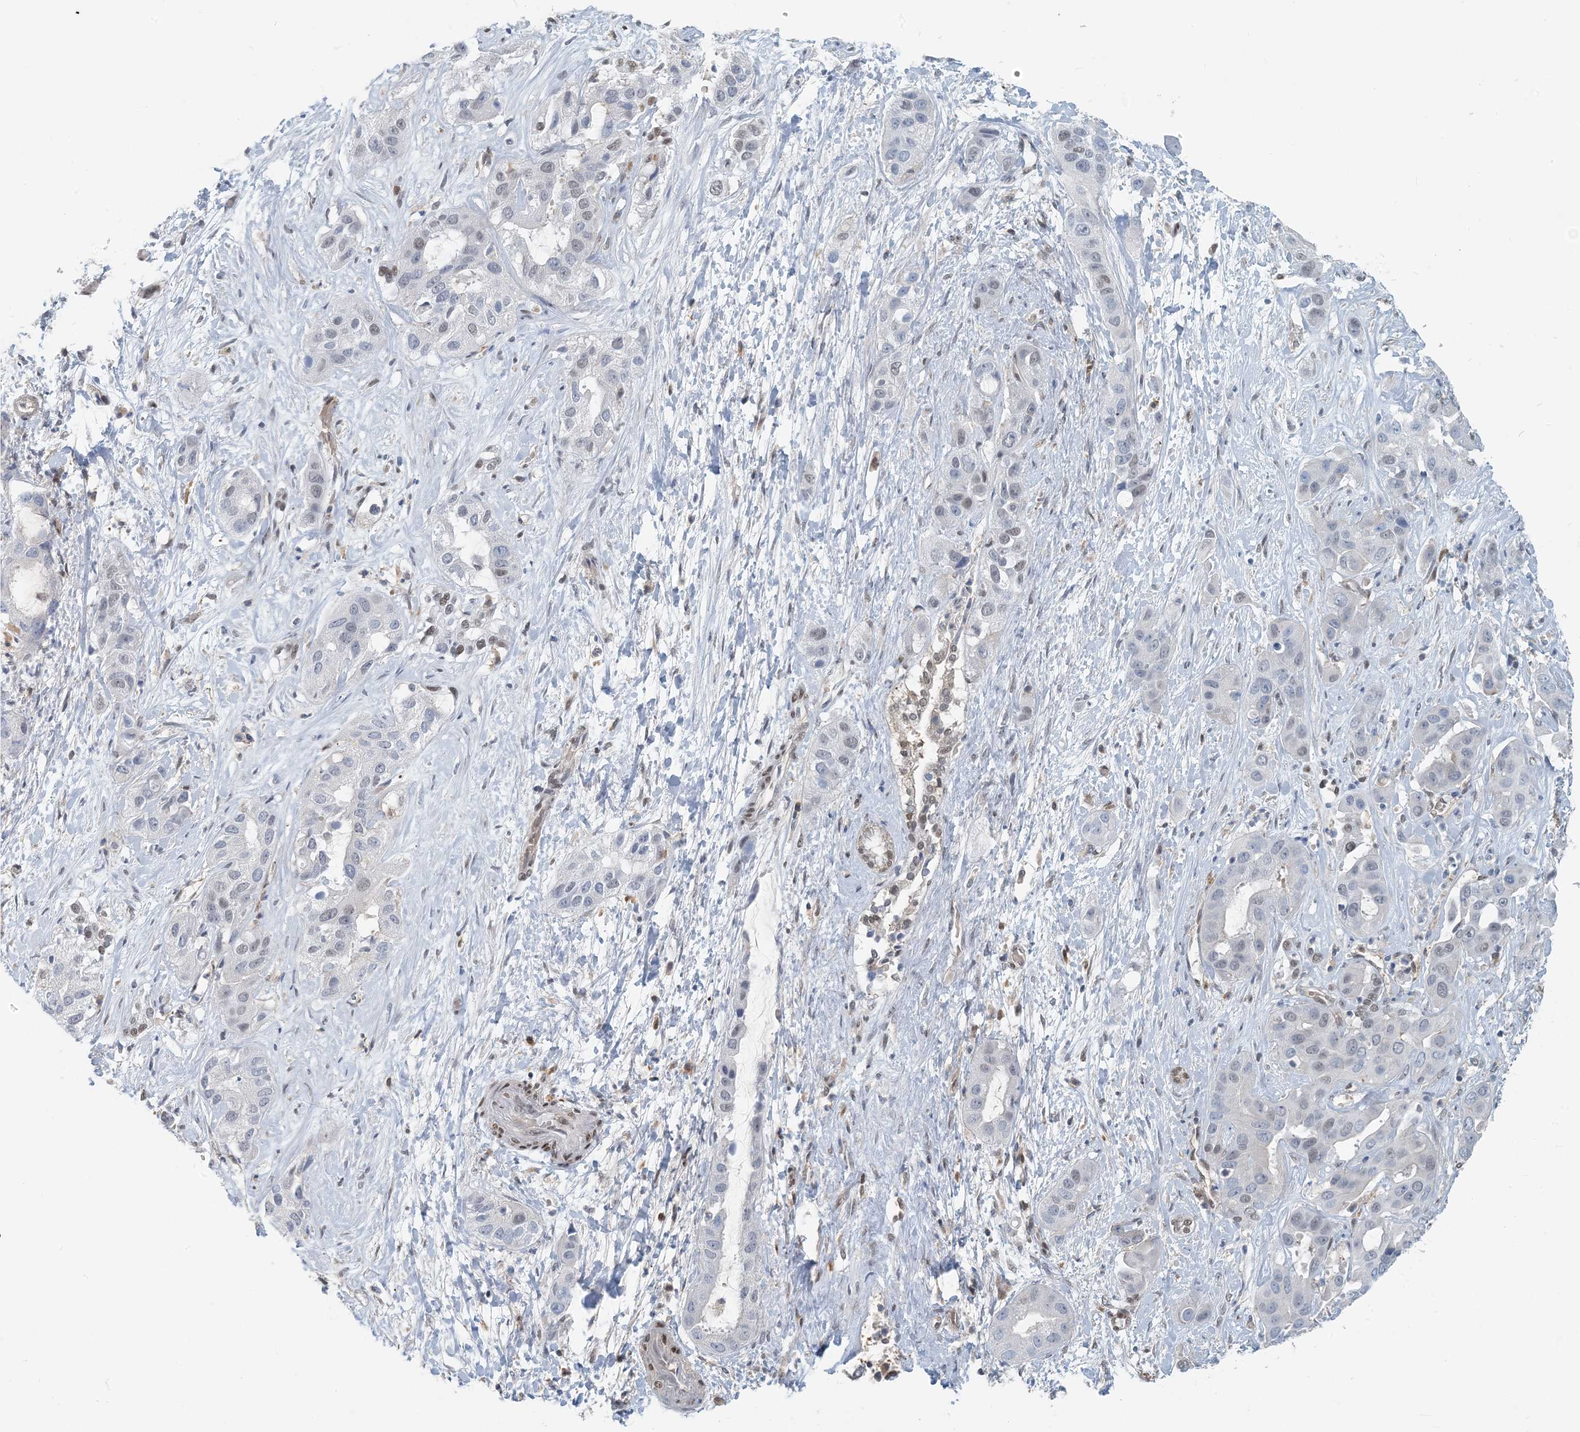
{"staining": {"intensity": "weak", "quantity": "<25%", "location": "nuclear"}, "tissue": "liver cancer", "cell_type": "Tumor cells", "image_type": "cancer", "snomed": [{"axis": "morphology", "description": "Cholangiocarcinoma"}, {"axis": "topography", "description": "Liver"}], "caption": "This is a image of immunohistochemistry (IHC) staining of liver cancer, which shows no expression in tumor cells.", "gene": "ZC3H12A", "patient": {"sex": "female", "age": 52}}